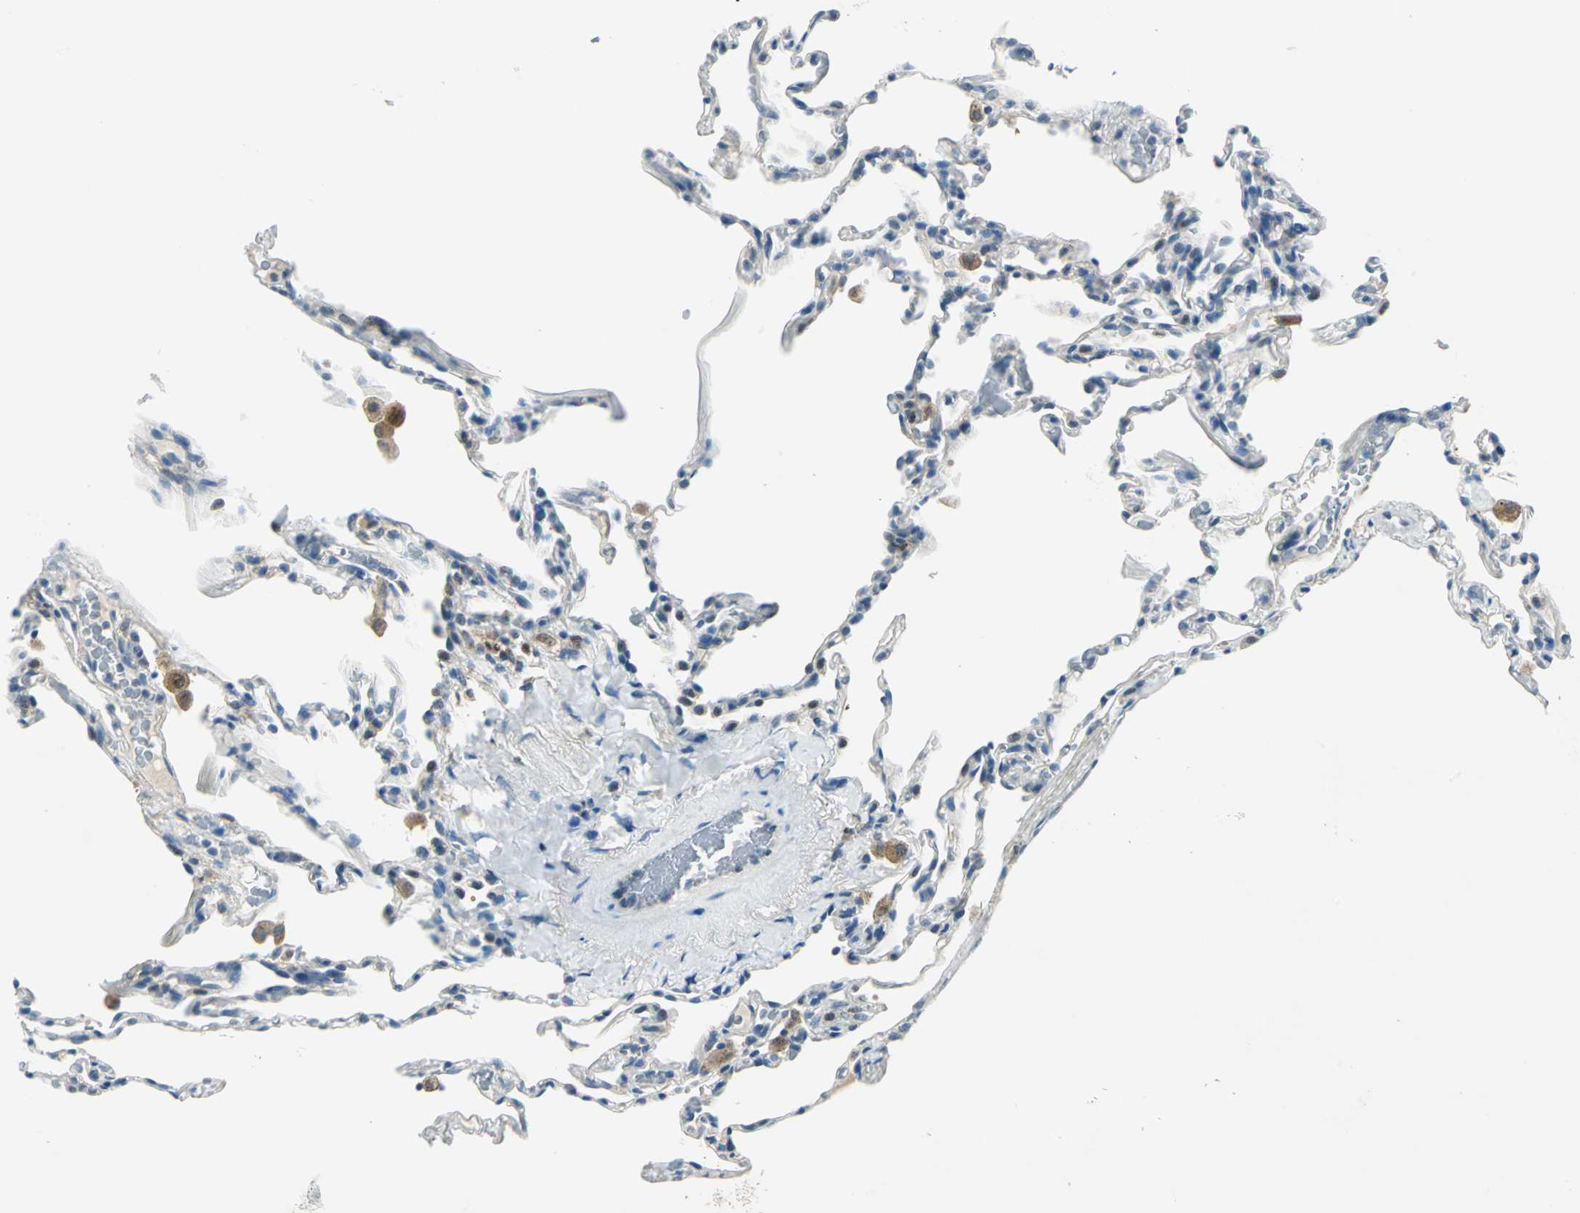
{"staining": {"intensity": "negative", "quantity": "none", "location": "none"}, "tissue": "lung", "cell_type": "Alveolar cells", "image_type": "normal", "snomed": [{"axis": "morphology", "description": "Normal tissue, NOS"}, {"axis": "topography", "description": "Lung"}], "caption": "DAB immunohistochemical staining of normal lung displays no significant expression in alveolar cells. (DAB IHC, high magnification).", "gene": "AKR1A1", "patient": {"sex": "male", "age": 59}}